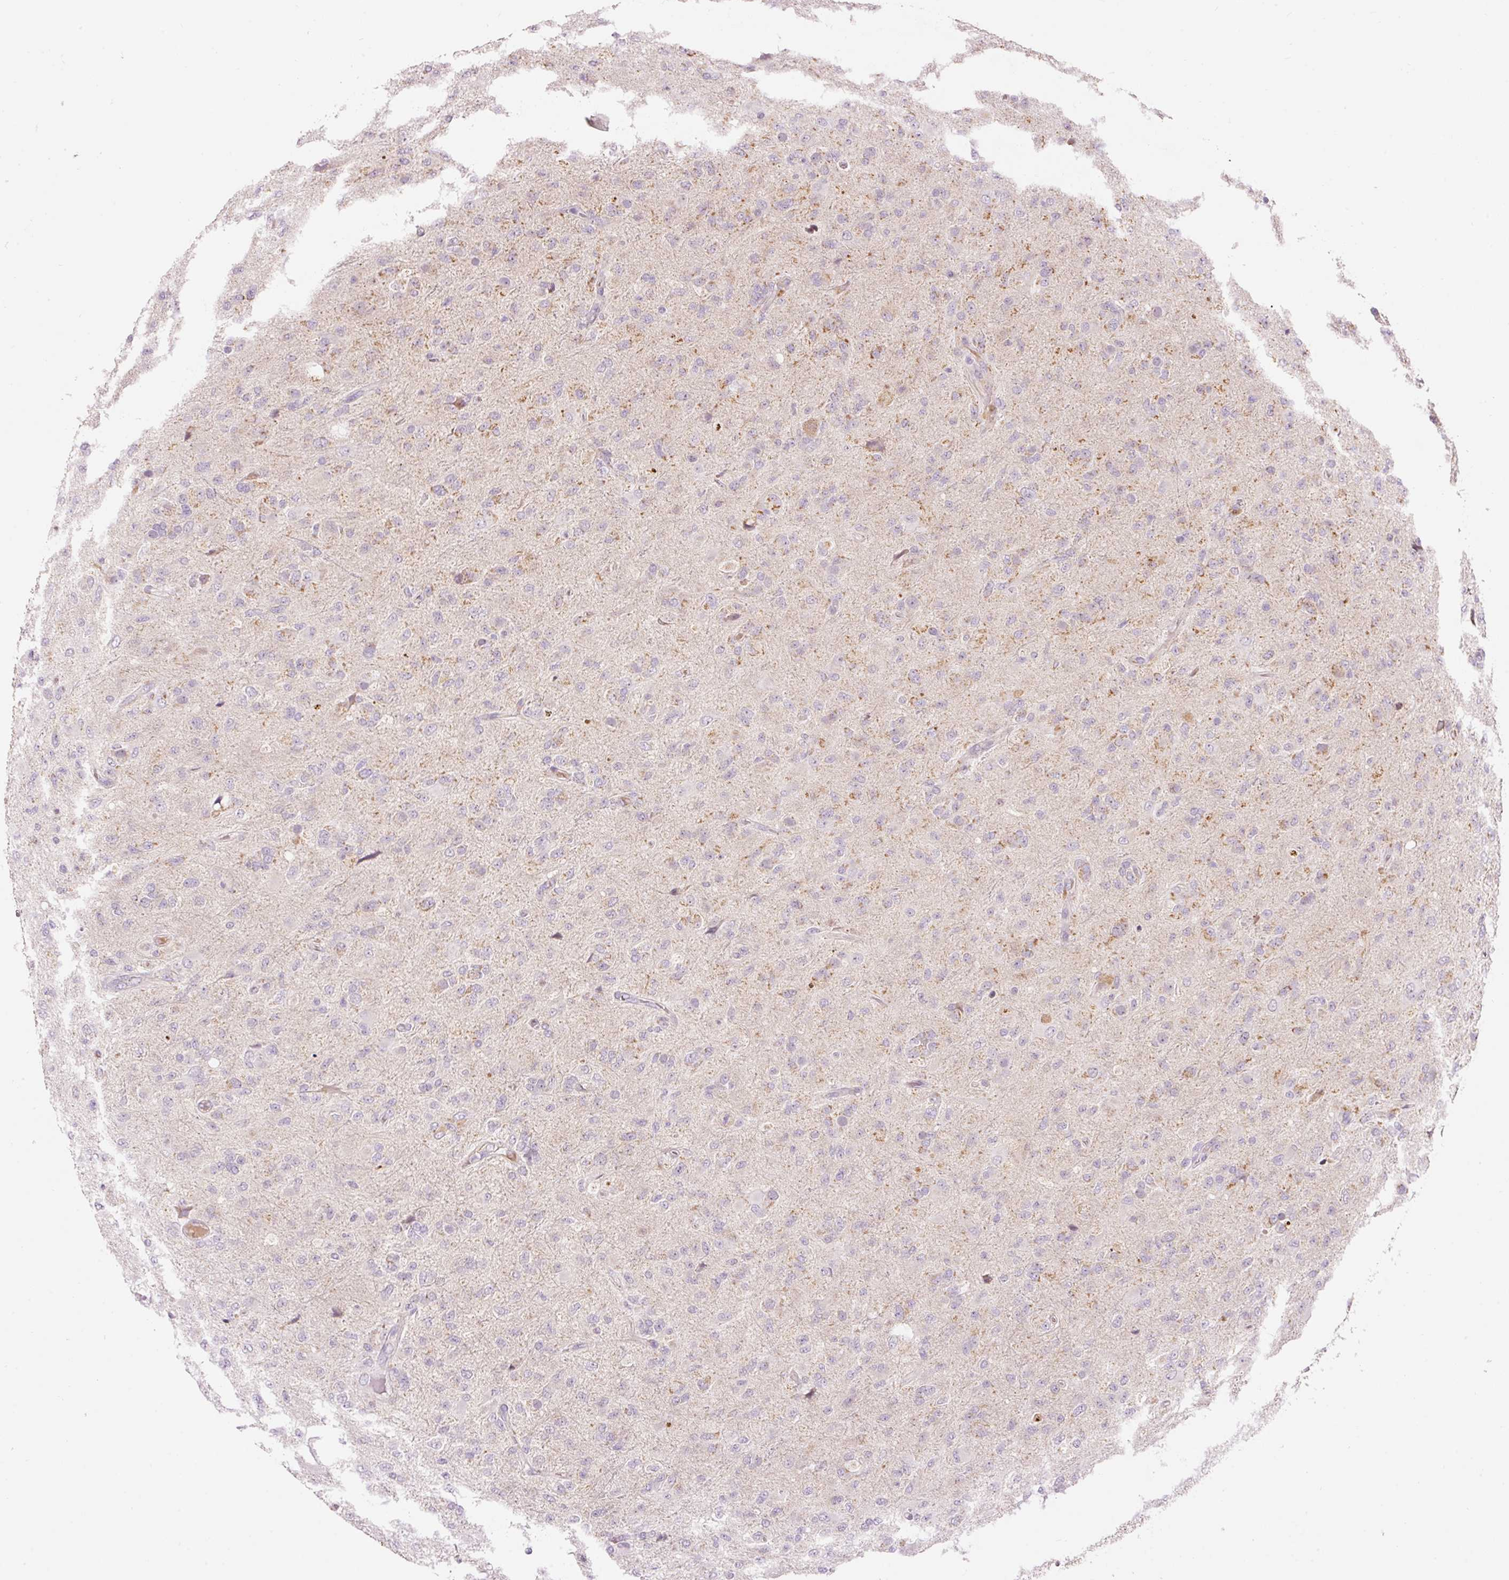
{"staining": {"intensity": "moderate", "quantity": "<25%", "location": "cytoplasmic/membranous"}, "tissue": "glioma", "cell_type": "Tumor cells", "image_type": "cancer", "snomed": [{"axis": "morphology", "description": "Glioma, malignant, Low grade"}, {"axis": "topography", "description": "Brain"}], "caption": "DAB (3,3'-diaminobenzidine) immunohistochemical staining of glioma exhibits moderate cytoplasmic/membranous protein staining in approximately <25% of tumor cells.", "gene": "ABHD11", "patient": {"sex": "male", "age": 65}}